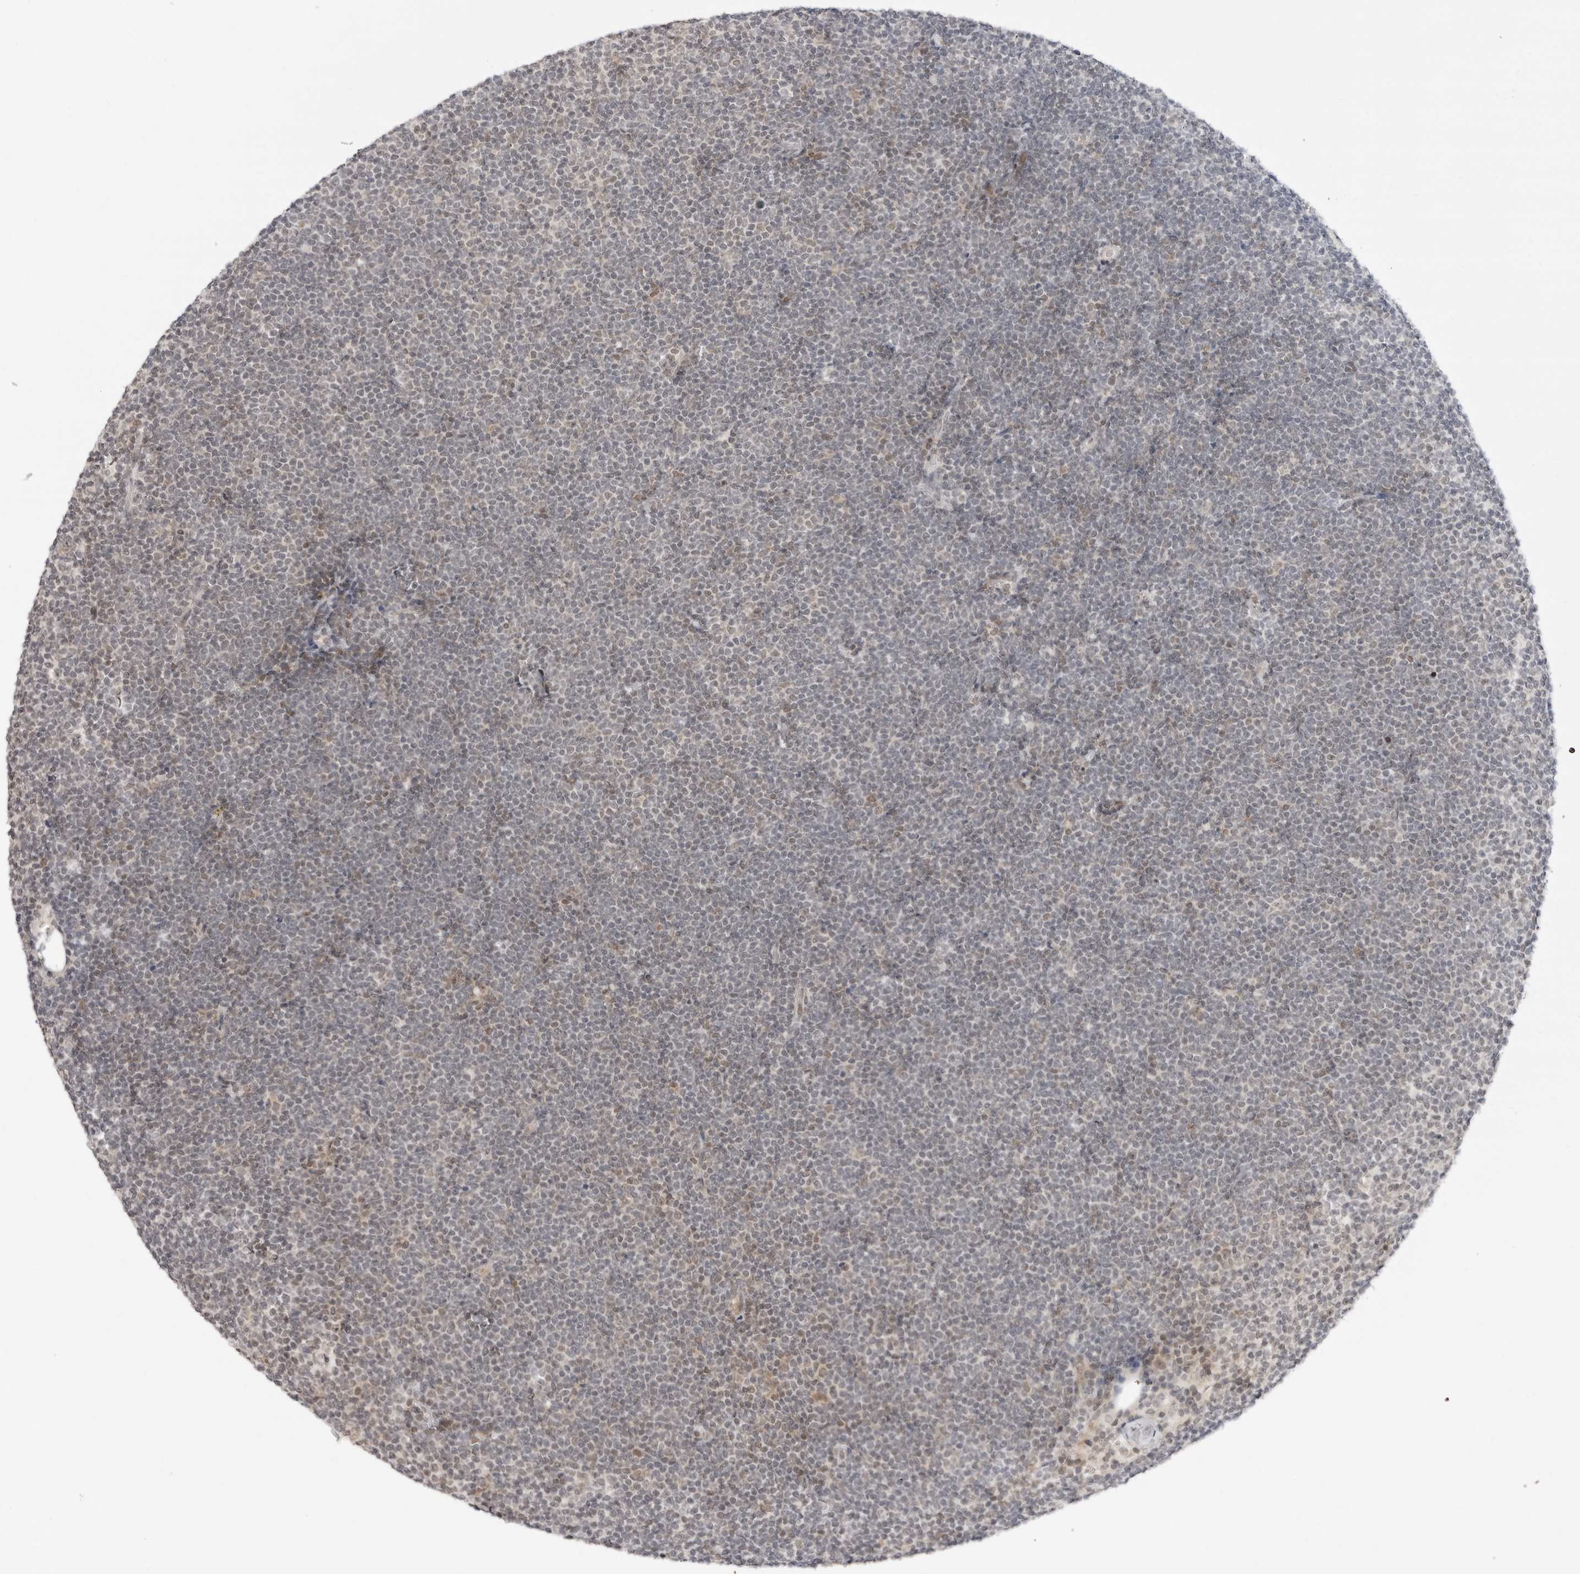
{"staining": {"intensity": "negative", "quantity": "none", "location": "none"}, "tissue": "lymphoma", "cell_type": "Tumor cells", "image_type": "cancer", "snomed": [{"axis": "morphology", "description": "Malignant lymphoma, non-Hodgkin's type, Low grade"}, {"axis": "topography", "description": "Lymph node"}], "caption": "Low-grade malignant lymphoma, non-Hodgkin's type was stained to show a protein in brown. There is no significant positivity in tumor cells.", "gene": "PPP2R5C", "patient": {"sex": "female", "age": 53}}